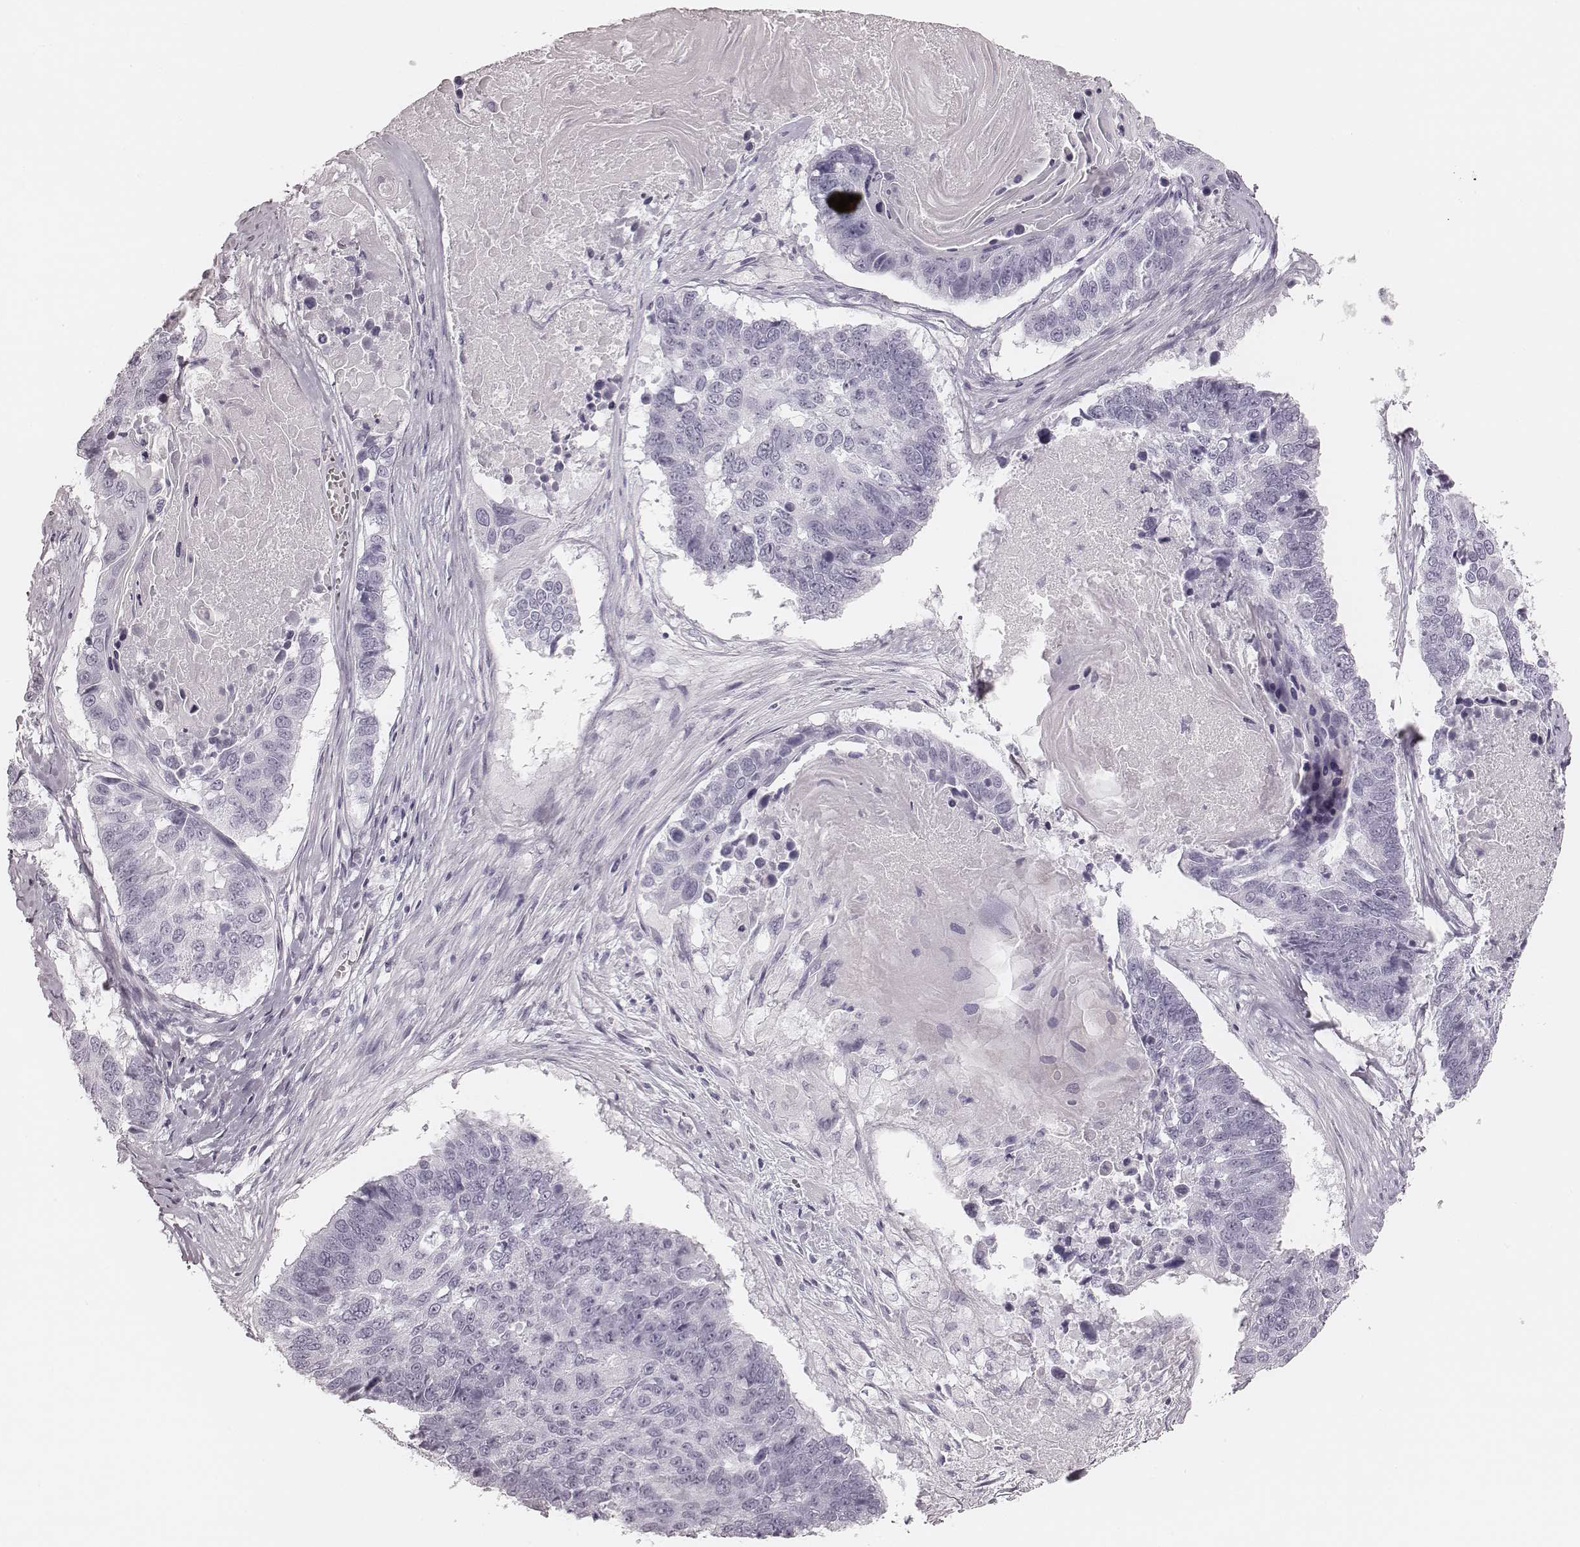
{"staining": {"intensity": "negative", "quantity": "none", "location": "none"}, "tissue": "lung cancer", "cell_type": "Tumor cells", "image_type": "cancer", "snomed": [{"axis": "morphology", "description": "Squamous cell carcinoma, NOS"}, {"axis": "topography", "description": "Lung"}], "caption": "Micrograph shows no significant protein expression in tumor cells of lung cancer.", "gene": "MSX1", "patient": {"sex": "male", "age": 73}}